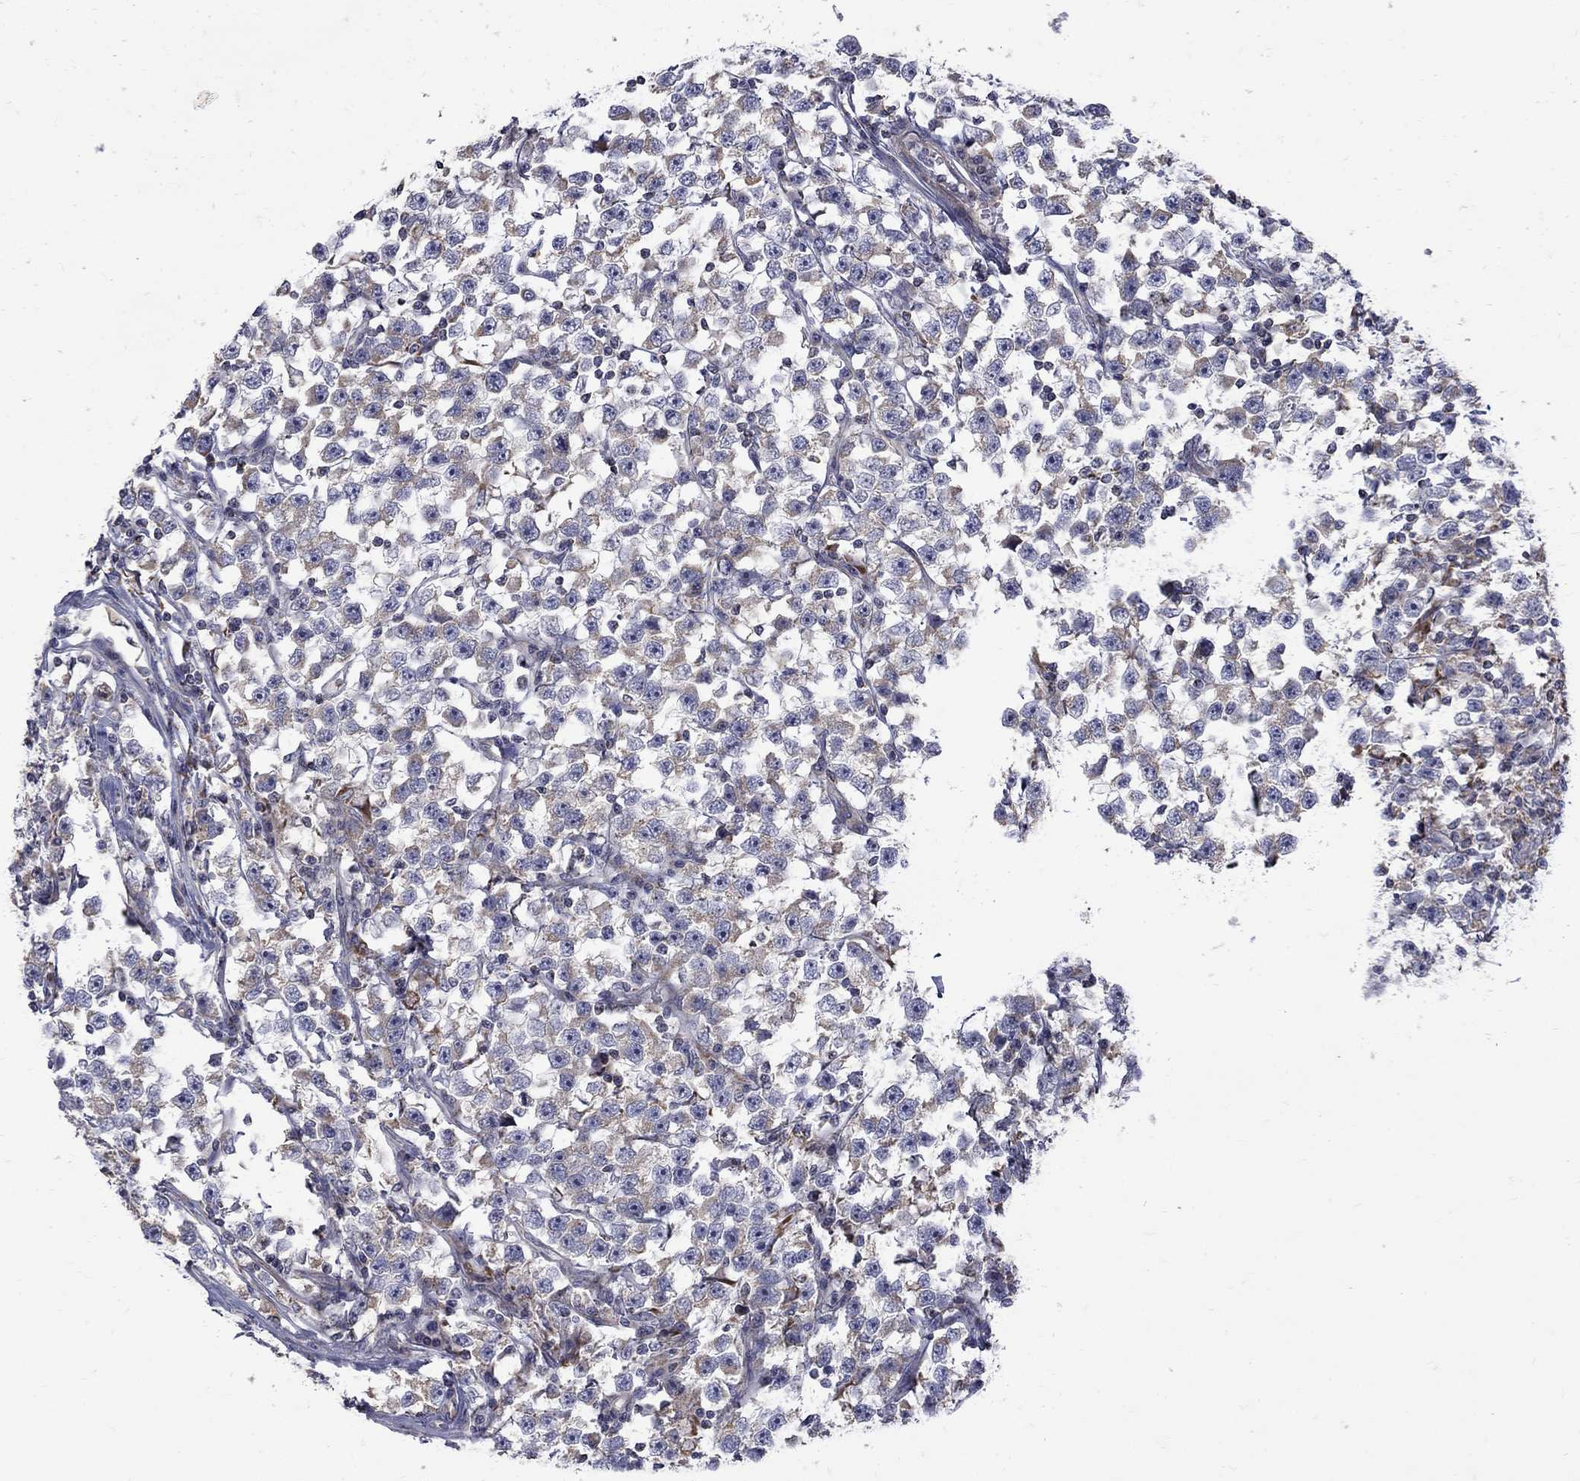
{"staining": {"intensity": "weak", "quantity": "25%-75%", "location": "cytoplasmic/membranous"}, "tissue": "testis cancer", "cell_type": "Tumor cells", "image_type": "cancer", "snomed": [{"axis": "morphology", "description": "Seminoma, NOS"}, {"axis": "topography", "description": "Testis"}], "caption": "Protein expression analysis of human testis seminoma reveals weak cytoplasmic/membranous expression in about 25%-75% of tumor cells.", "gene": "SH2B1", "patient": {"sex": "male", "age": 33}}